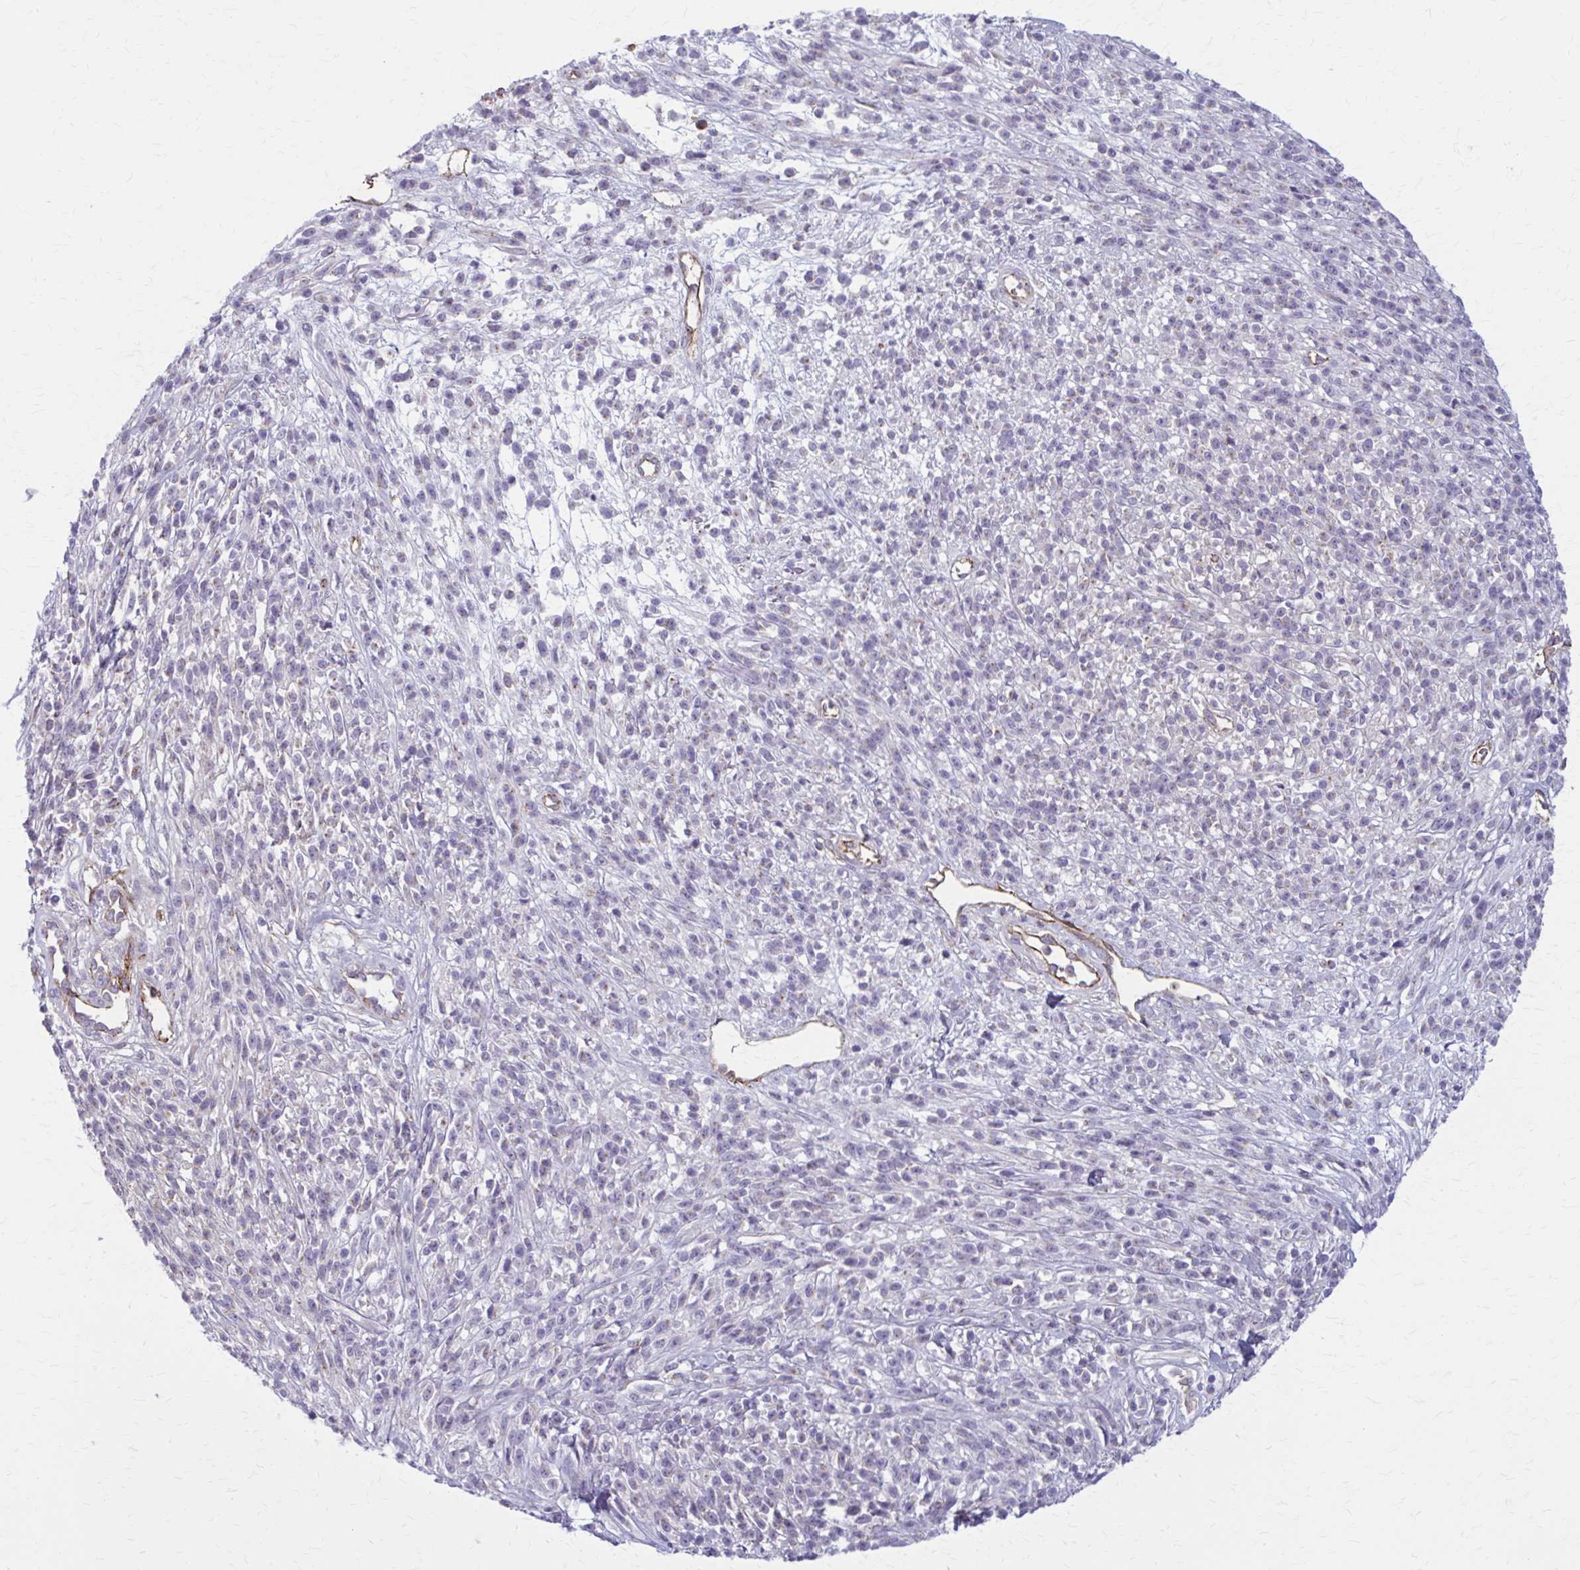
{"staining": {"intensity": "negative", "quantity": "none", "location": "none"}, "tissue": "melanoma", "cell_type": "Tumor cells", "image_type": "cancer", "snomed": [{"axis": "morphology", "description": "Malignant melanoma, NOS"}, {"axis": "topography", "description": "Skin"}, {"axis": "topography", "description": "Skin of trunk"}], "caption": "This is an immunohistochemistry micrograph of human melanoma. There is no positivity in tumor cells.", "gene": "ZDHHC7", "patient": {"sex": "male", "age": 74}}